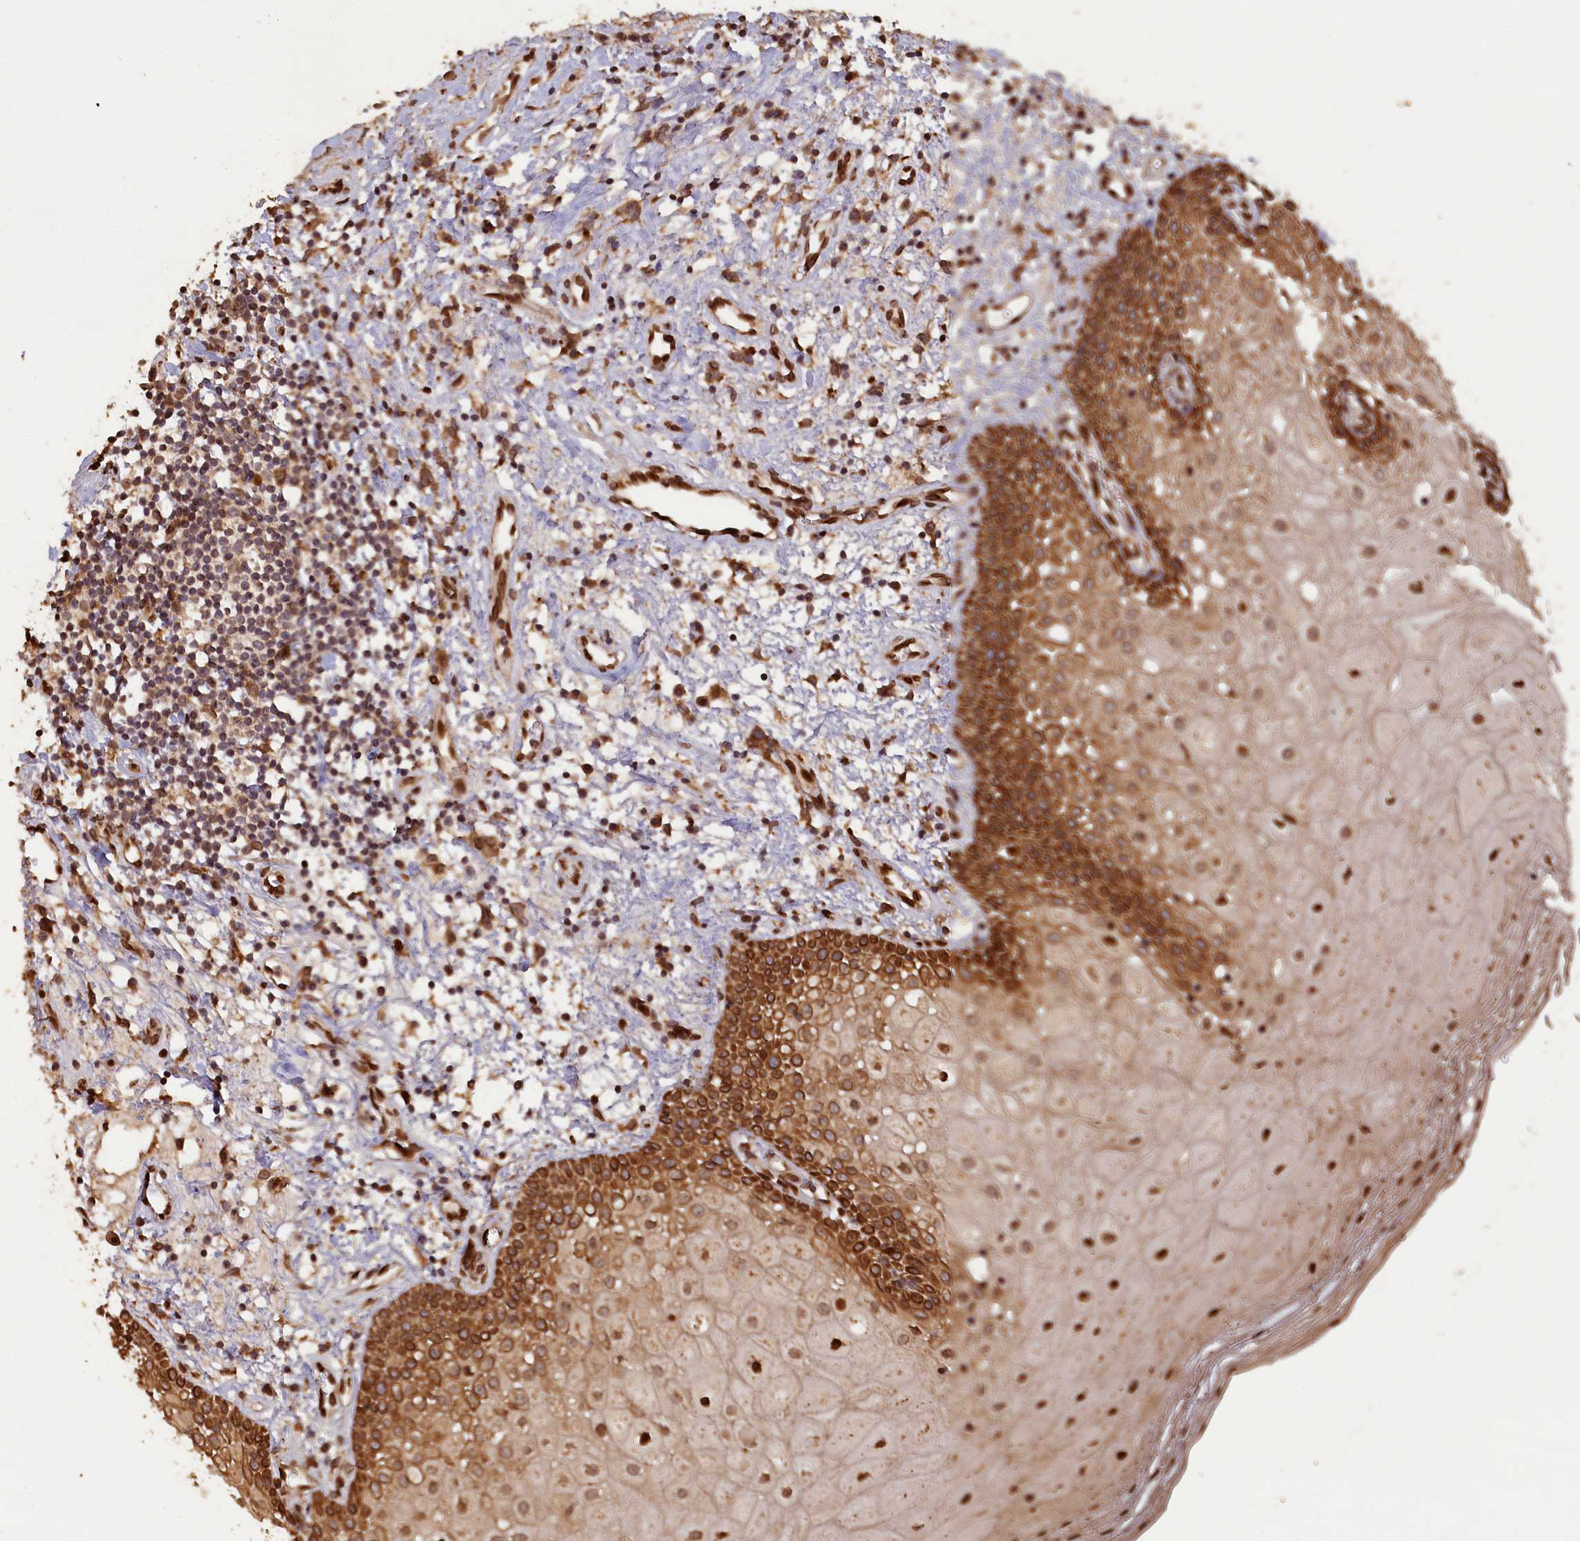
{"staining": {"intensity": "strong", "quantity": "25%-75%", "location": "cytoplasmic/membranous,nuclear"}, "tissue": "oral mucosa", "cell_type": "Squamous epithelial cells", "image_type": "normal", "snomed": [{"axis": "morphology", "description": "Normal tissue, NOS"}, {"axis": "topography", "description": "Oral tissue"}], "caption": "Protein expression analysis of normal oral mucosa displays strong cytoplasmic/membranous,nuclear expression in approximately 25%-75% of squamous epithelial cells.", "gene": "SLC38A7", "patient": {"sex": "male", "age": 74}}